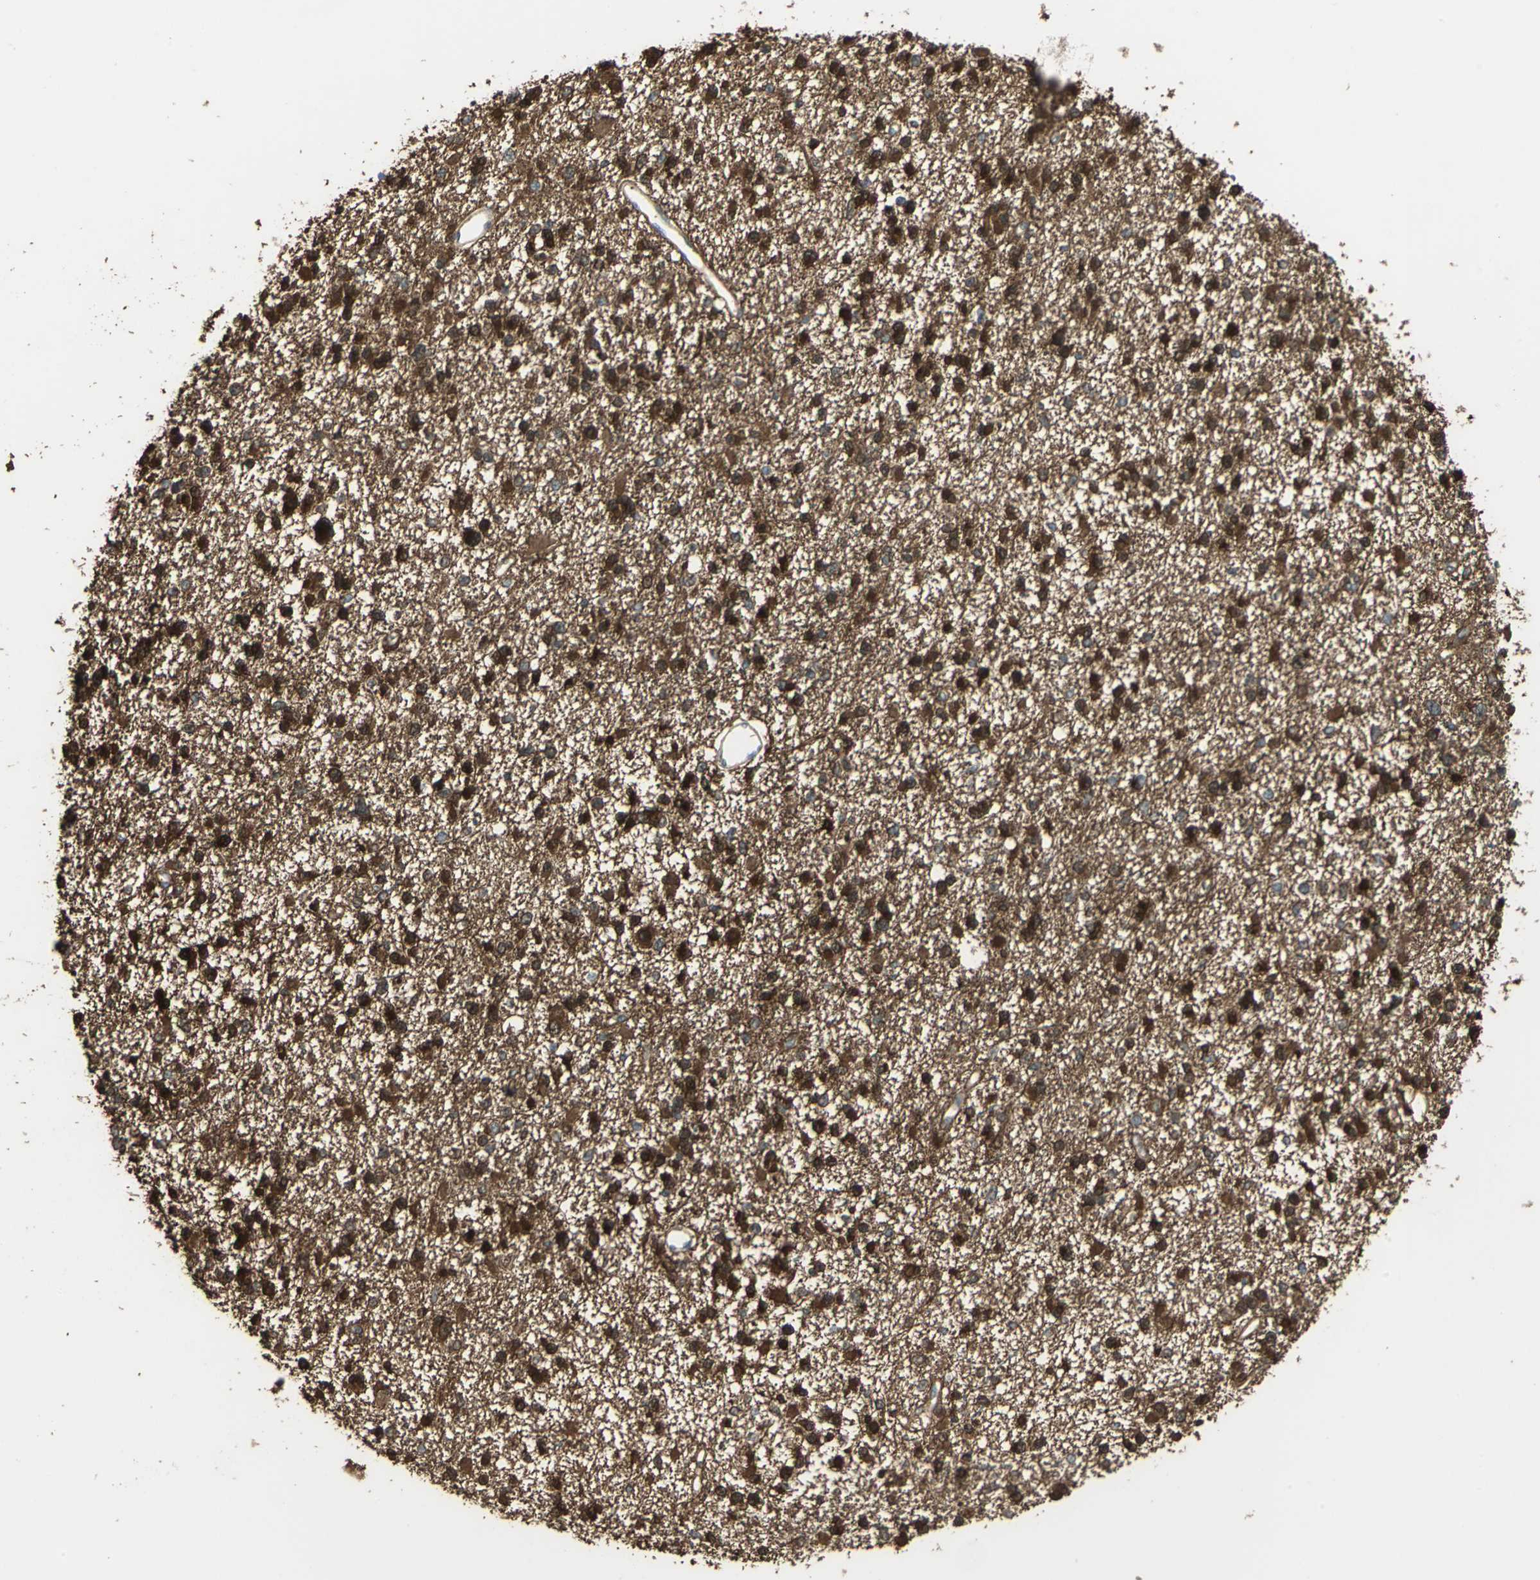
{"staining": {"intensity": "strong", "quantity": ">75%", "location": "cytoplasmic/membranous,nuclear"}, "tissue": "glioma", "cell_type": "Tumor cells", "image_type": "cancer", "snomed": [{"axis": "morphology", "description": "Glioma, malignant, Low grade"}, {"axis": "topography", "description": "Brain"}], "caption": "The micrograph exhibits immunohistochemical staining of malignant glioma (low-grade). There is strong cytoplasmic/membranous and nuclear staining is present in approximately >75% of tumor cells.", "gene": "DDAH1", "patient": {"sex": "female", "age": 22}}